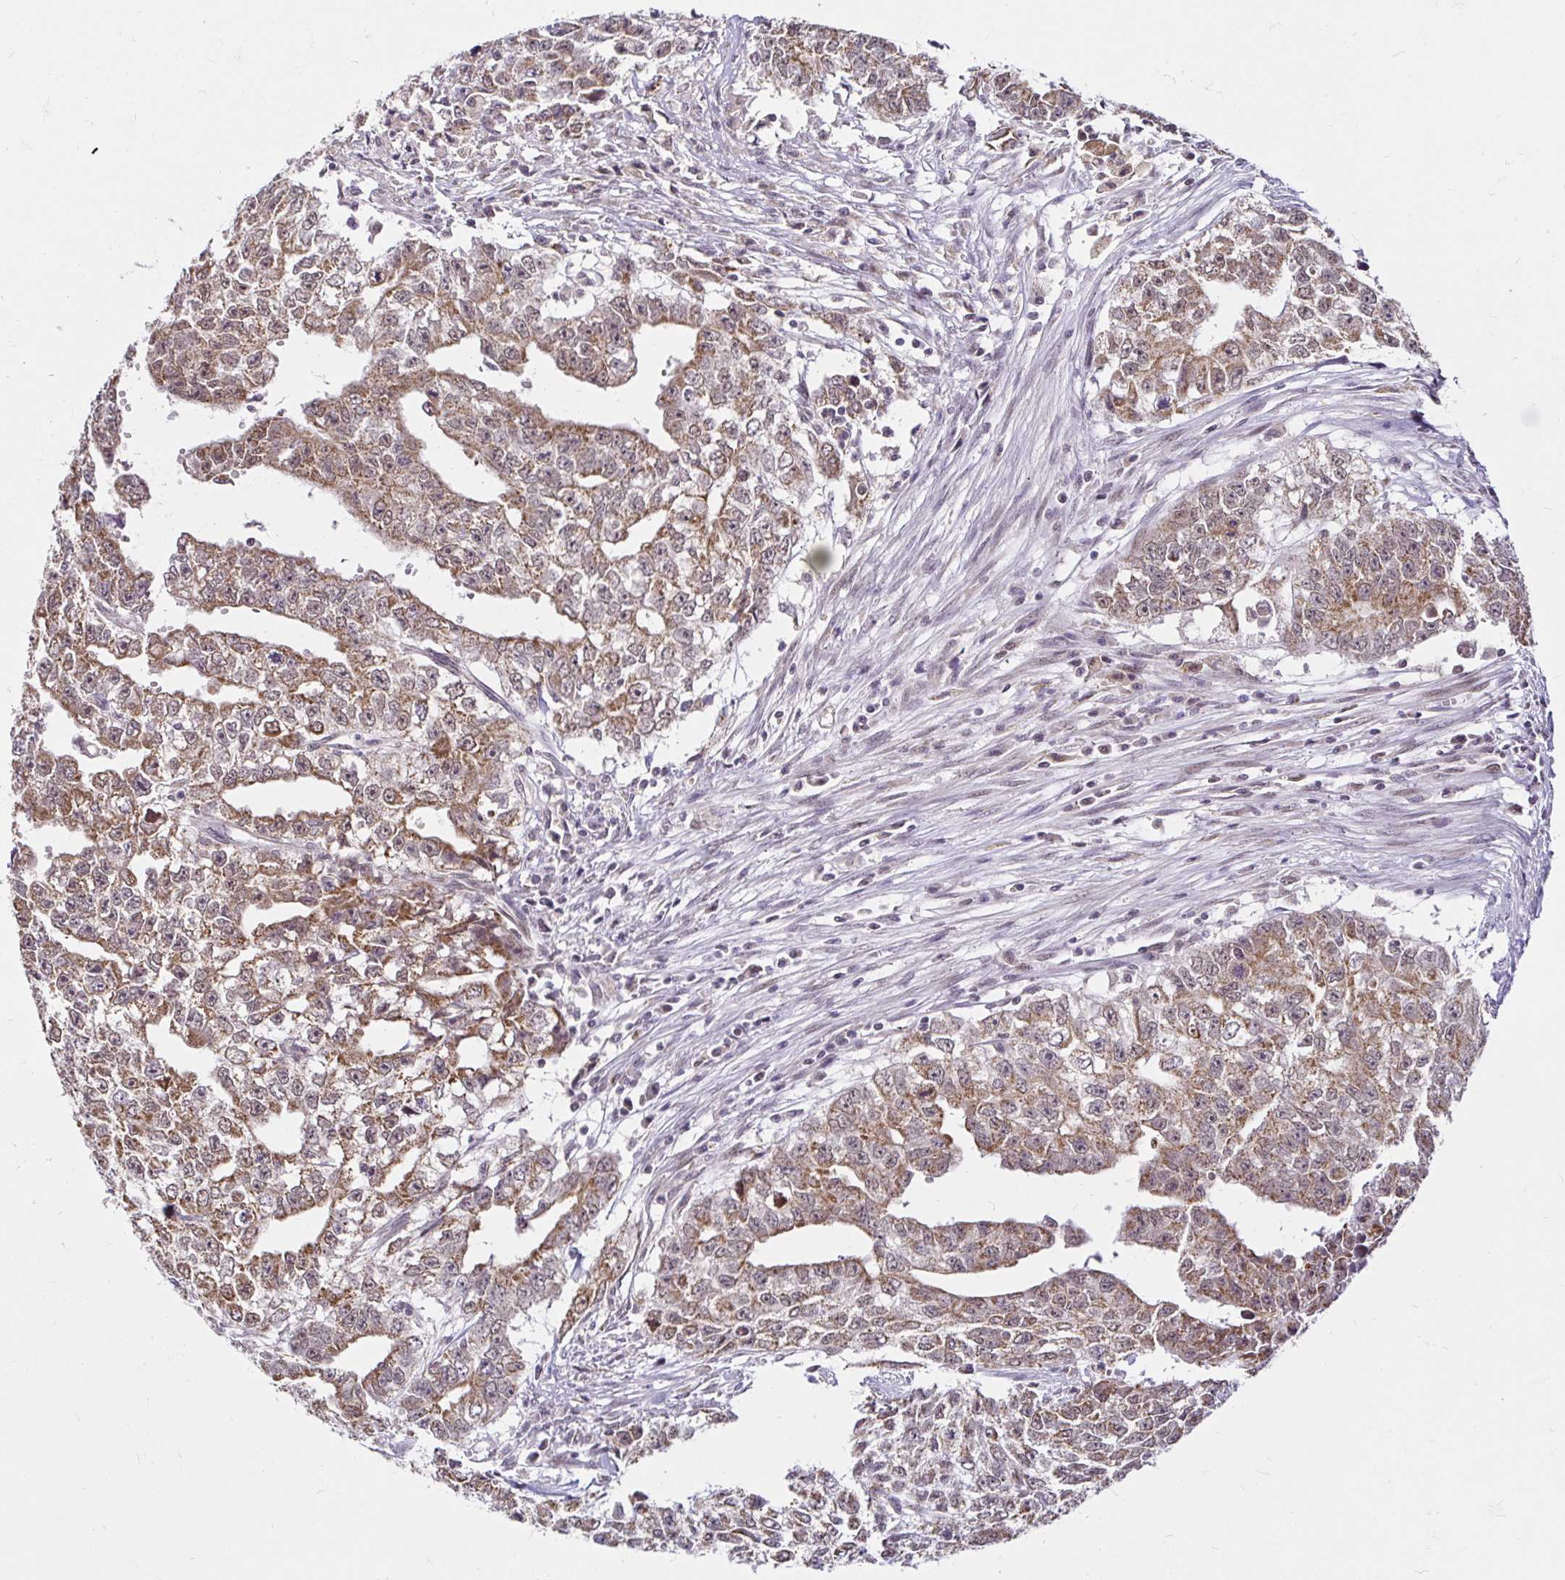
{"staining": {"intensity": "moderate", "quantity": ">75%", "location": "cytoplasmic/membranous"}, "tissue": "testis cancer", "cell_type": "Tumor cells", "image_type": "cancer", "snomed": [{"axis": "morphology", "description": "Carcinoma, Embryonal, NOS"}, {"axis": "morphology", "description": "Teratoma, malignant, NOS"}, {"axis": "topography", "description": "Testis"}], "caption": "Testis cancer (embryonal carcinoma) stained for a protein reveals moderate cytoplasmic/membranous positivity in tumor cells.", "gene": "TIMM50", "patient": {"sex": "male", "age": 24}}